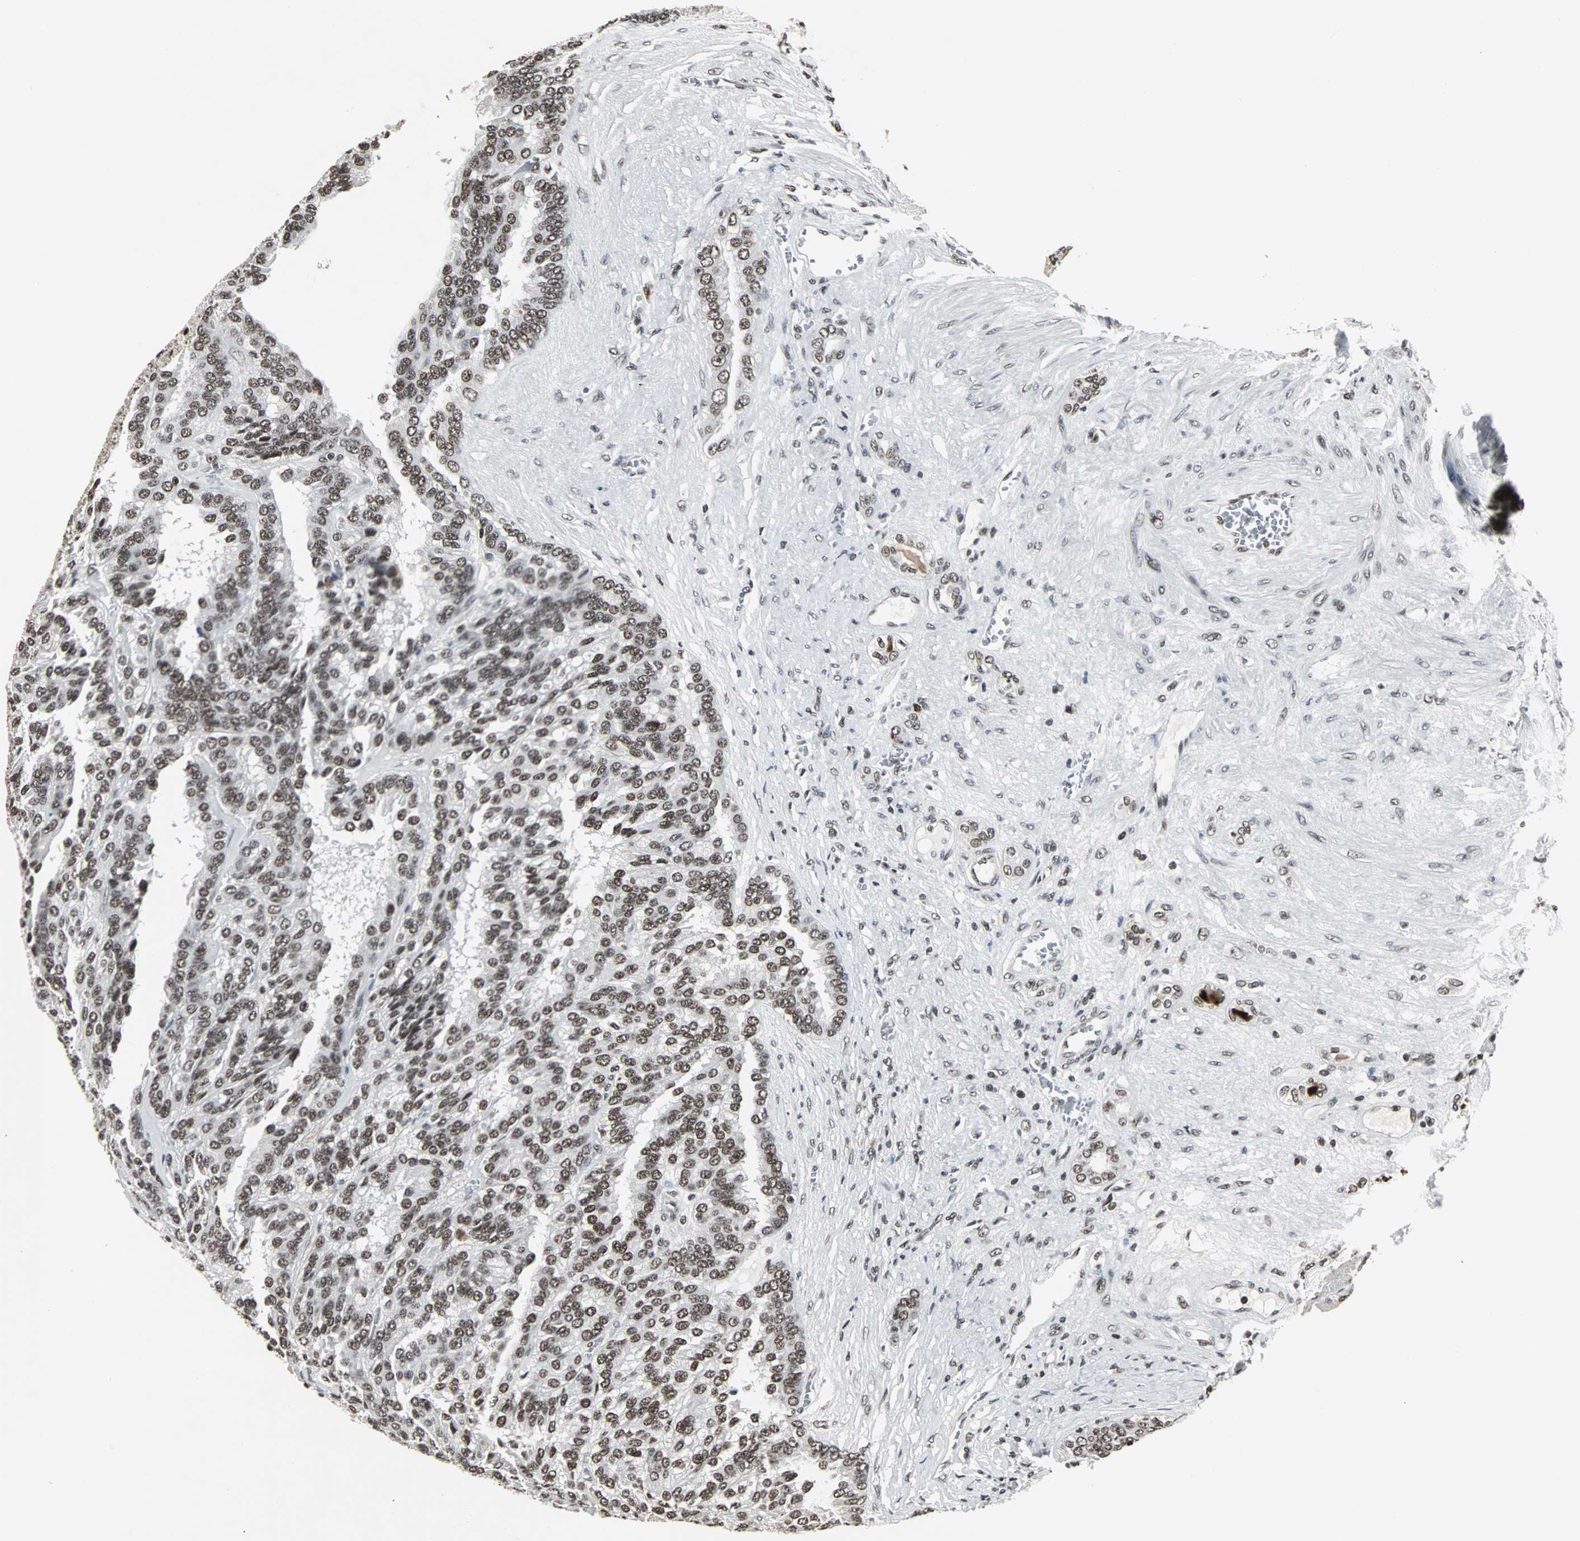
{"staining": {"intensity": "moderate", "quantity": ">75%", "location": "nuclear"}, "tissue": "renal cancer", "cell_type": "Tumor cells", "image_type": "cancer", "snomed": [{"axis": "morphology", "description": "Adenocarcinoma, NOS"}, {"axis": "topography", "description": "Kidney"}], "caption": "About >75% of tumor cells in renal cancer (adenocarcinoma) display moderate nuclear protein expression as visualized by brown immunohistochemical staining.", "gene": "PNKP", "patient": {"sex": "male", "age": 46}}